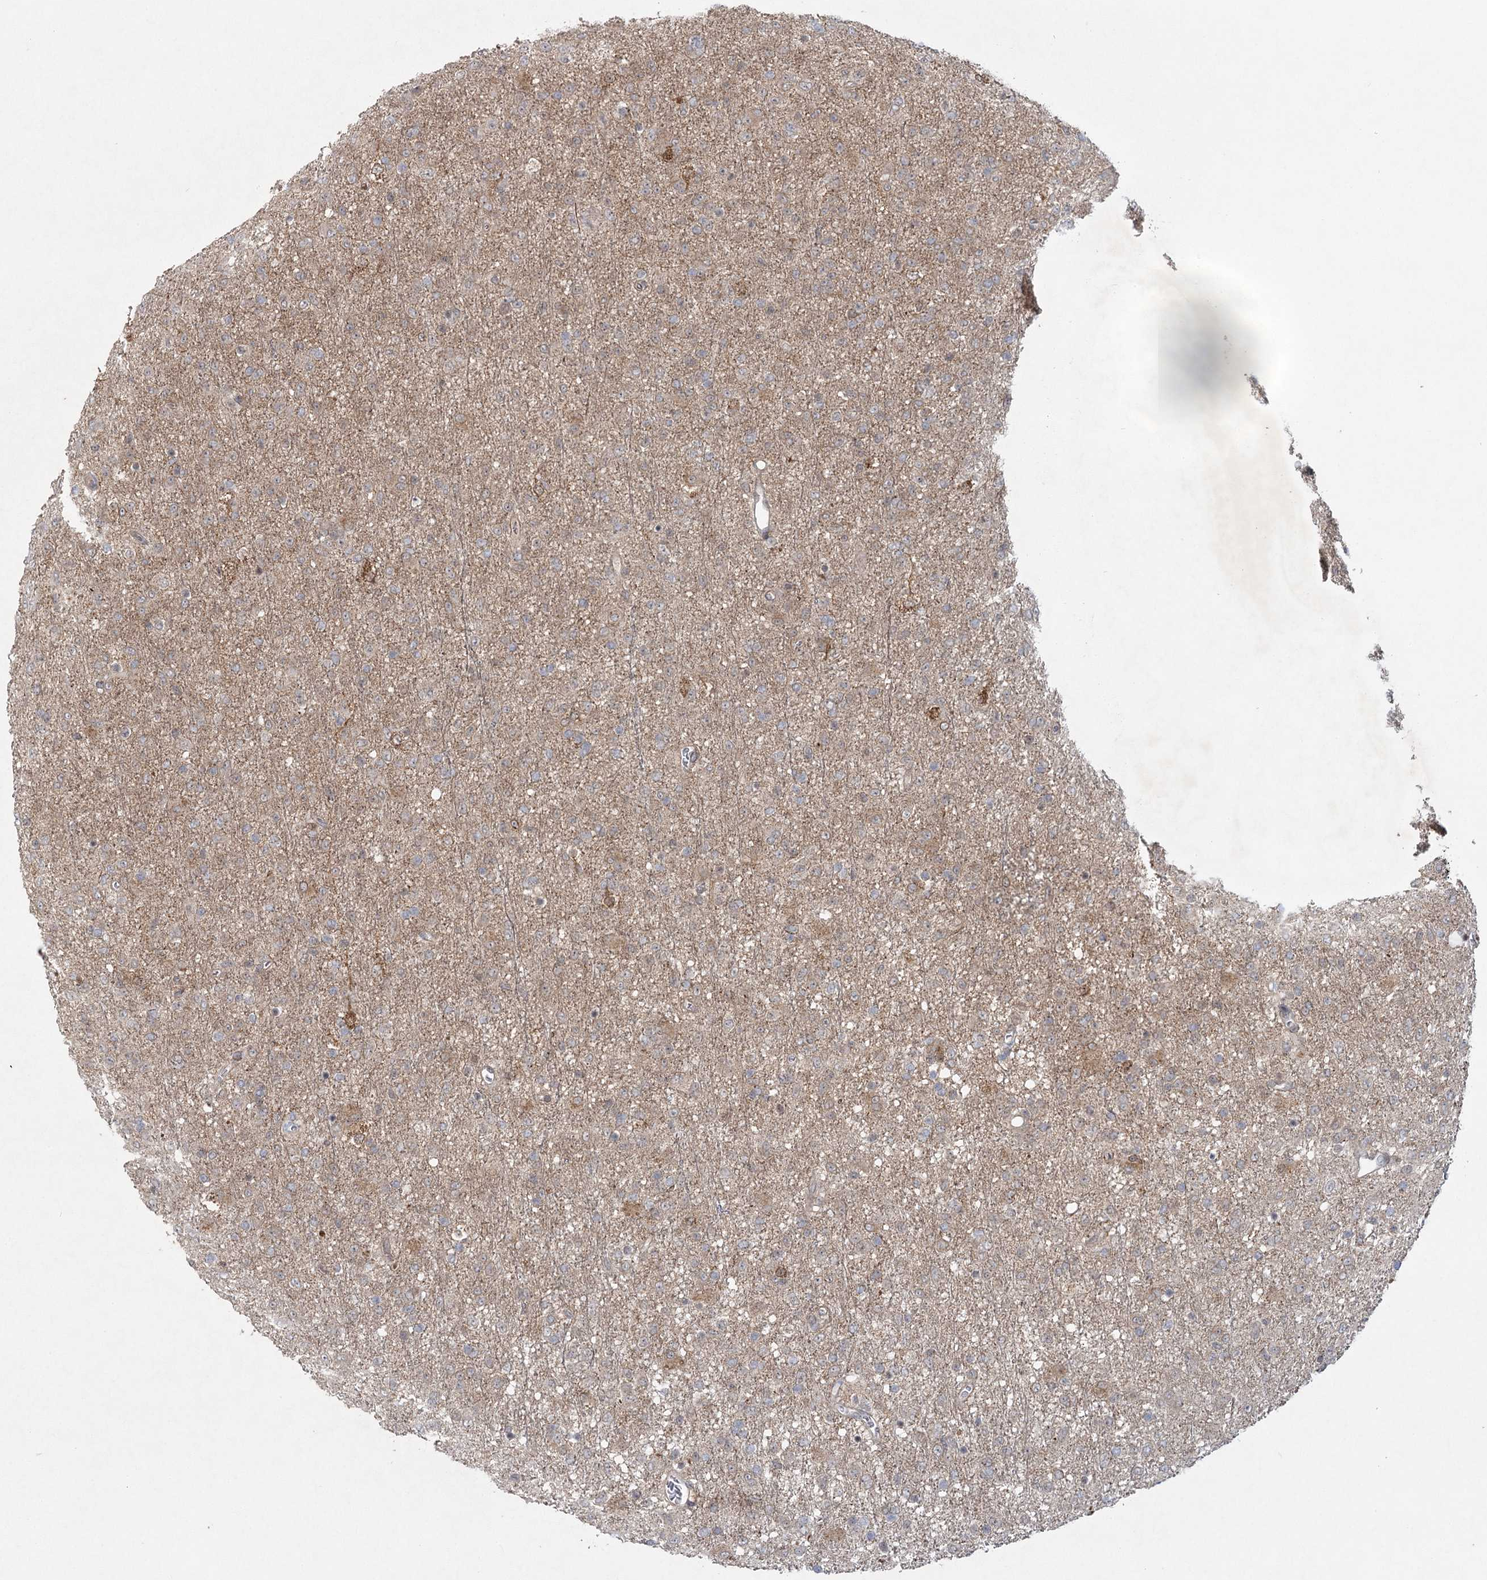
{"staining": {"intensity": "weak", "quantity": "<25%", "location": "cytoplasmic/membranous"}, "tissue": "glioma", "cell_type": "Tumor cells", "image_type": "cancer", "snomed": [{"axis": "morphology", "description": "Glioma, malignant, Low grade"}, {"axis": "topography", "description": "Brain"}], "caption": "Malignant glioma (low-grade) was stained to show a protein in brown. There is no significant expression in tumor cells.", "gene": "SH2D3A", "patient": {"sex": "male", "age": 65}}